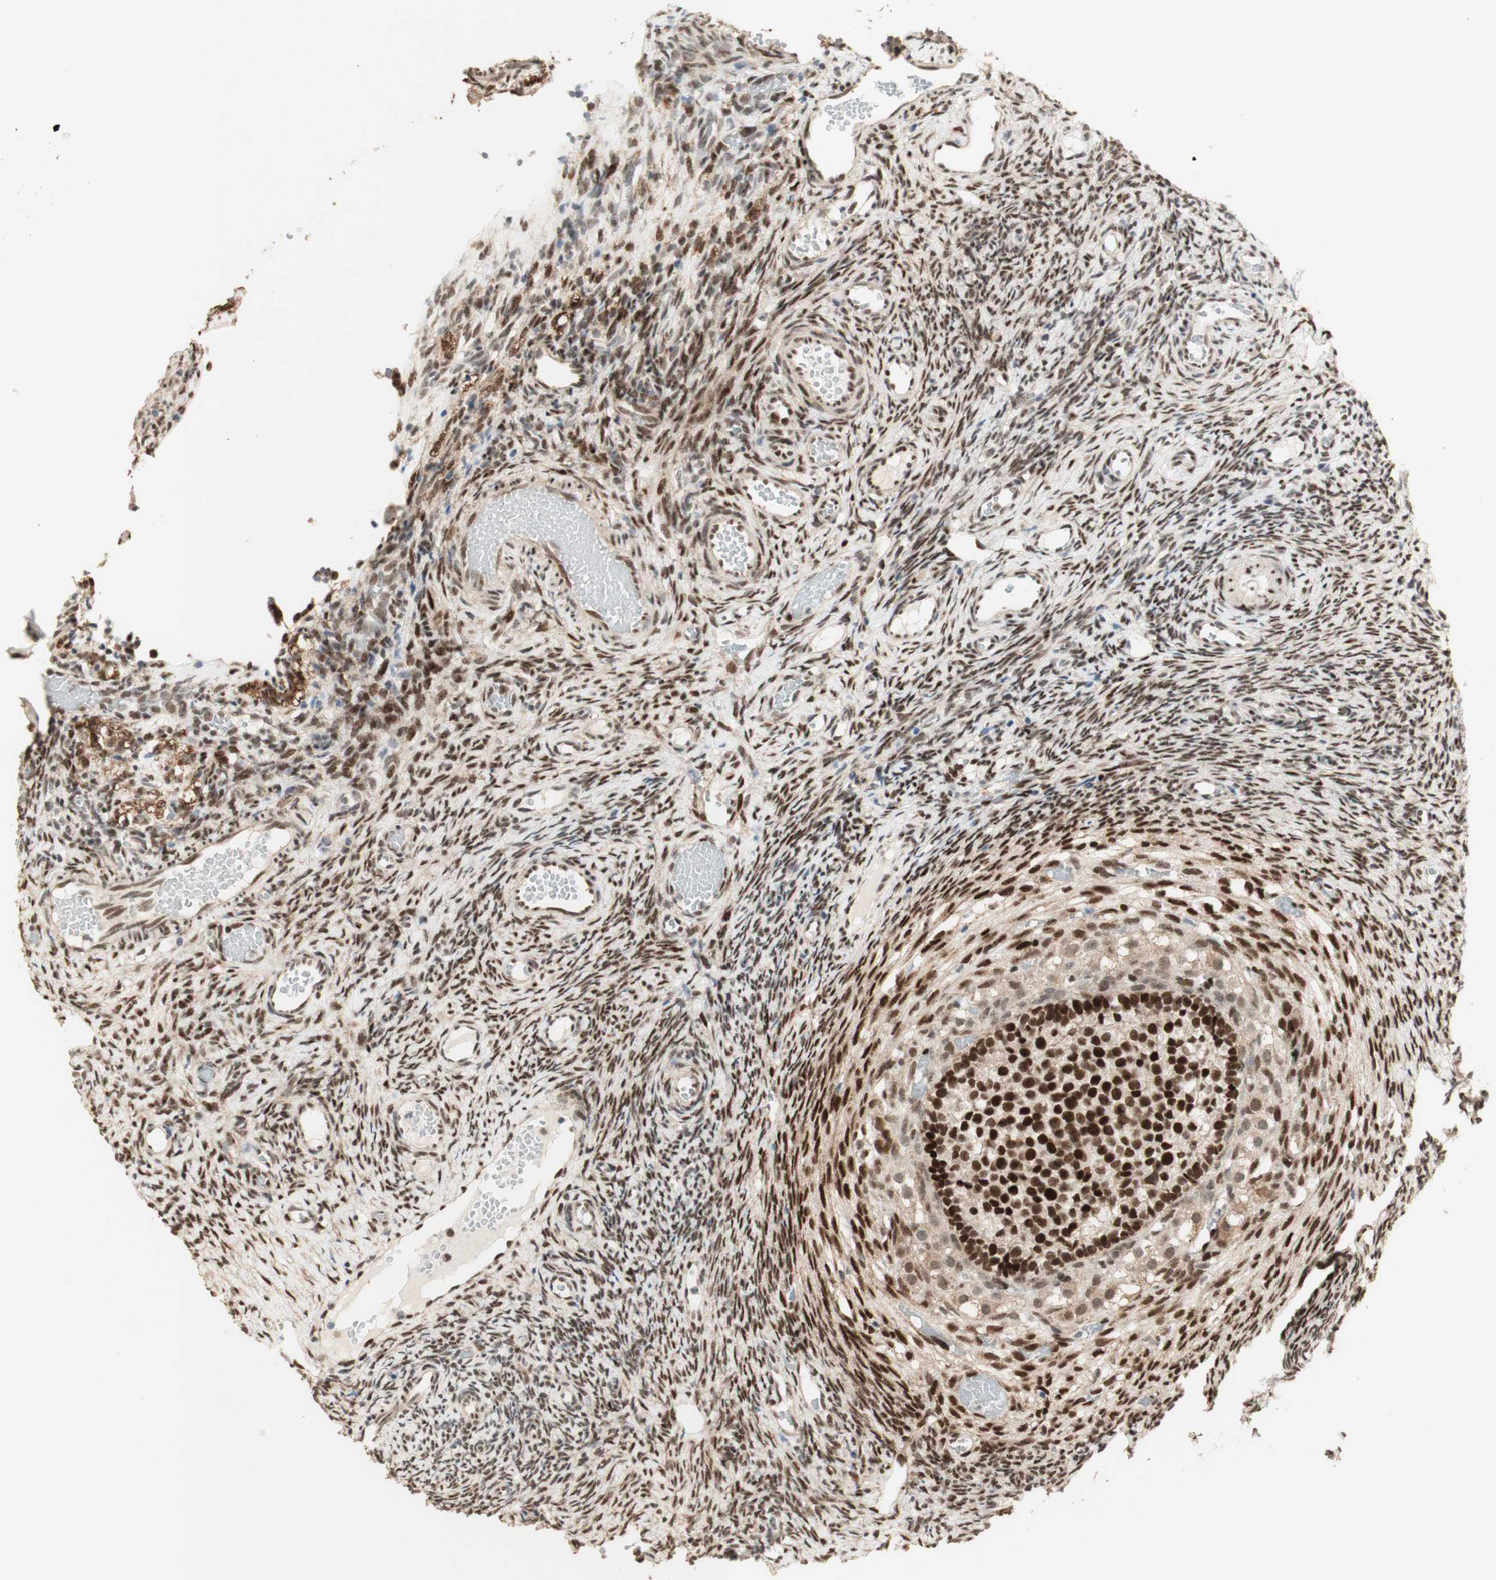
{"staining": {"intensity": "moderate", "quantity": "<25%", "location": "nuclear"}, "tissue": "ovary", "cell_type": "Follicle cells", "image_type": "normal", "snomed": [{"axis": "morphology", "description": "Normal tissue, NOS"}, {"axis": "topography", "description": "Ovary"}], "caption": "A brown stain labels moderate nuclear positivity of a protein in follicle cells of normal human ovary. The protein is stained brown, and the nuclei are stained in blue (DAB IHC with brightfield microscopy, high magnification).", "gene": "FOXP1", "patient": {"sex": "female", "age": 35}}